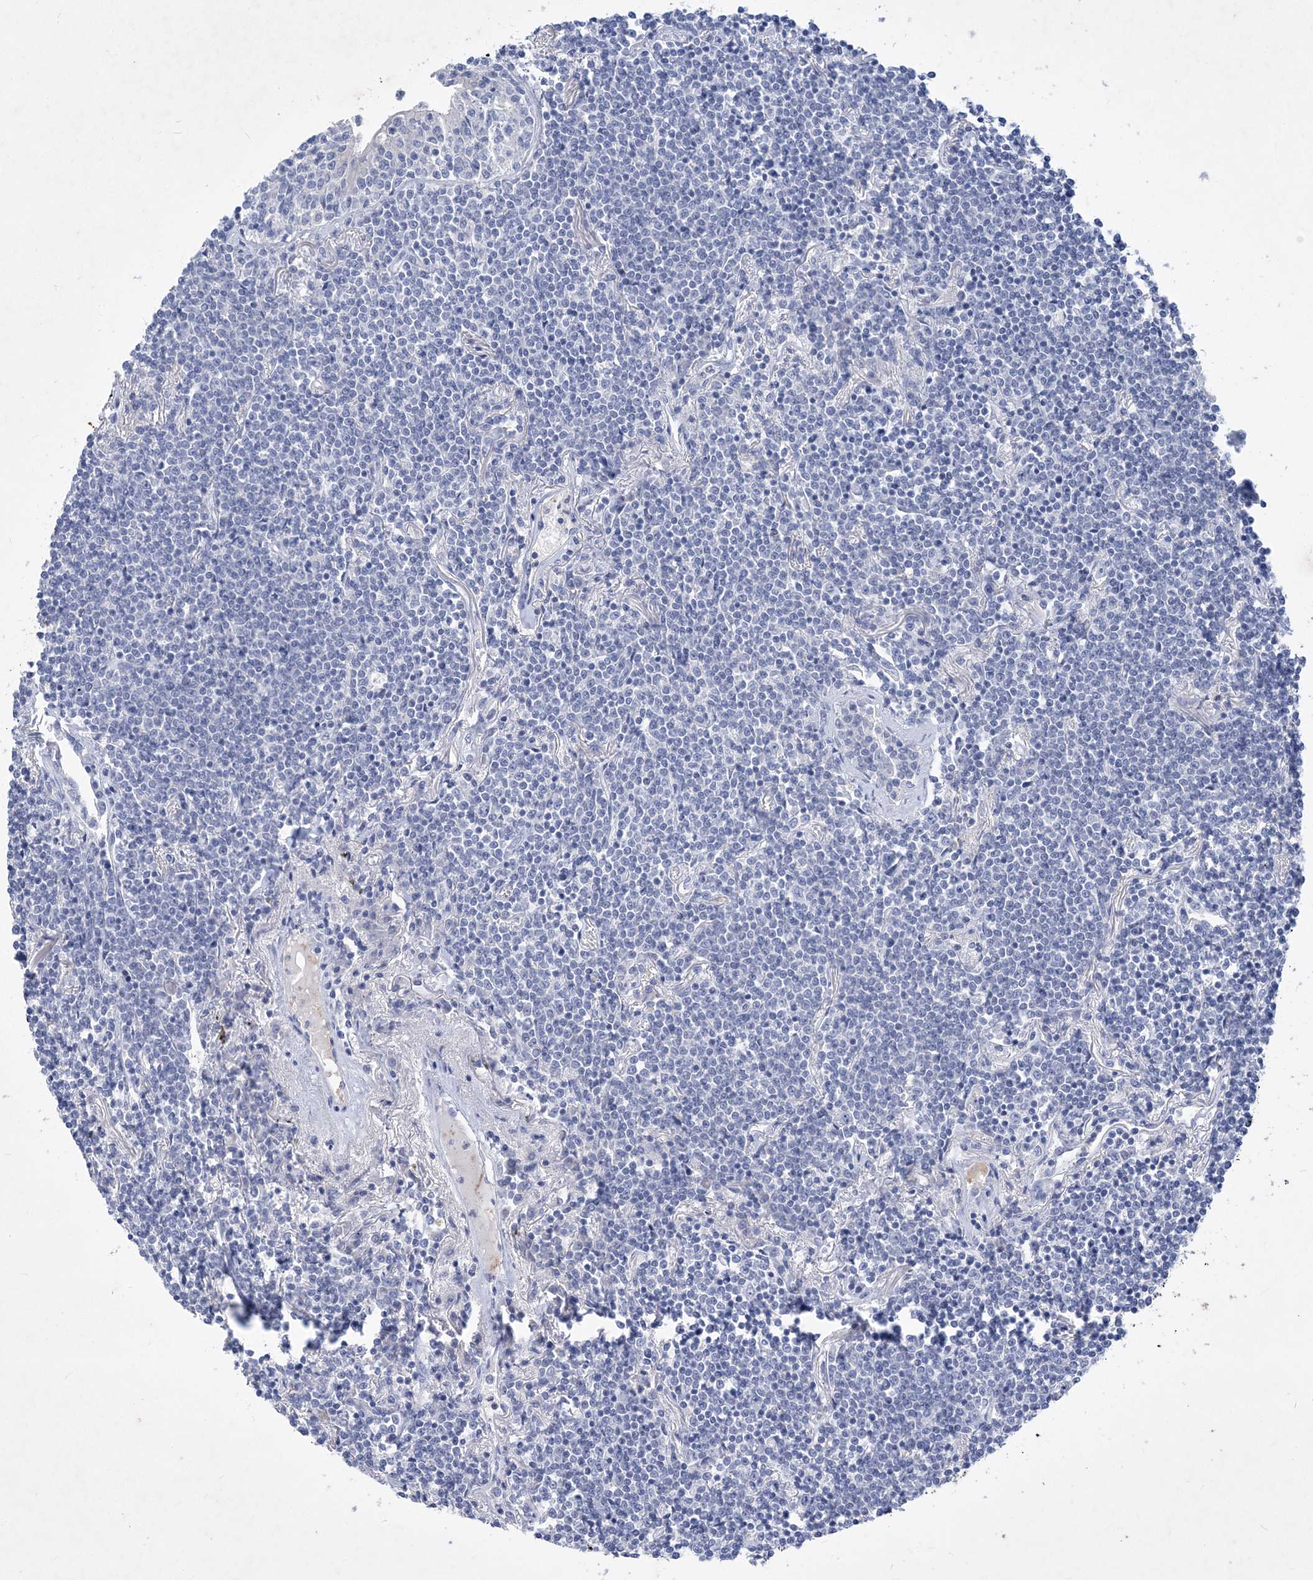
{"staining": {"intensity": "negative", "quantity": "none", "location": "none"}, "tissue": "lymphoma", "cell_type": "Tumor cells", "image_type": "cancer", "snomed": [{"axis": "morphology", "description": "Malignant lymphoma, non-Hodgkin's type, Low grade"}, {"axis": "topography", "description": "Lung"}], "caption": "Immunohistochemical staining of low-grade malignant lymphoma, non-Hodgkin's type exhibits no significant expression in tumor cells.", "gene": "COPS8", "patient": {"sex": "female", "age": 71}}